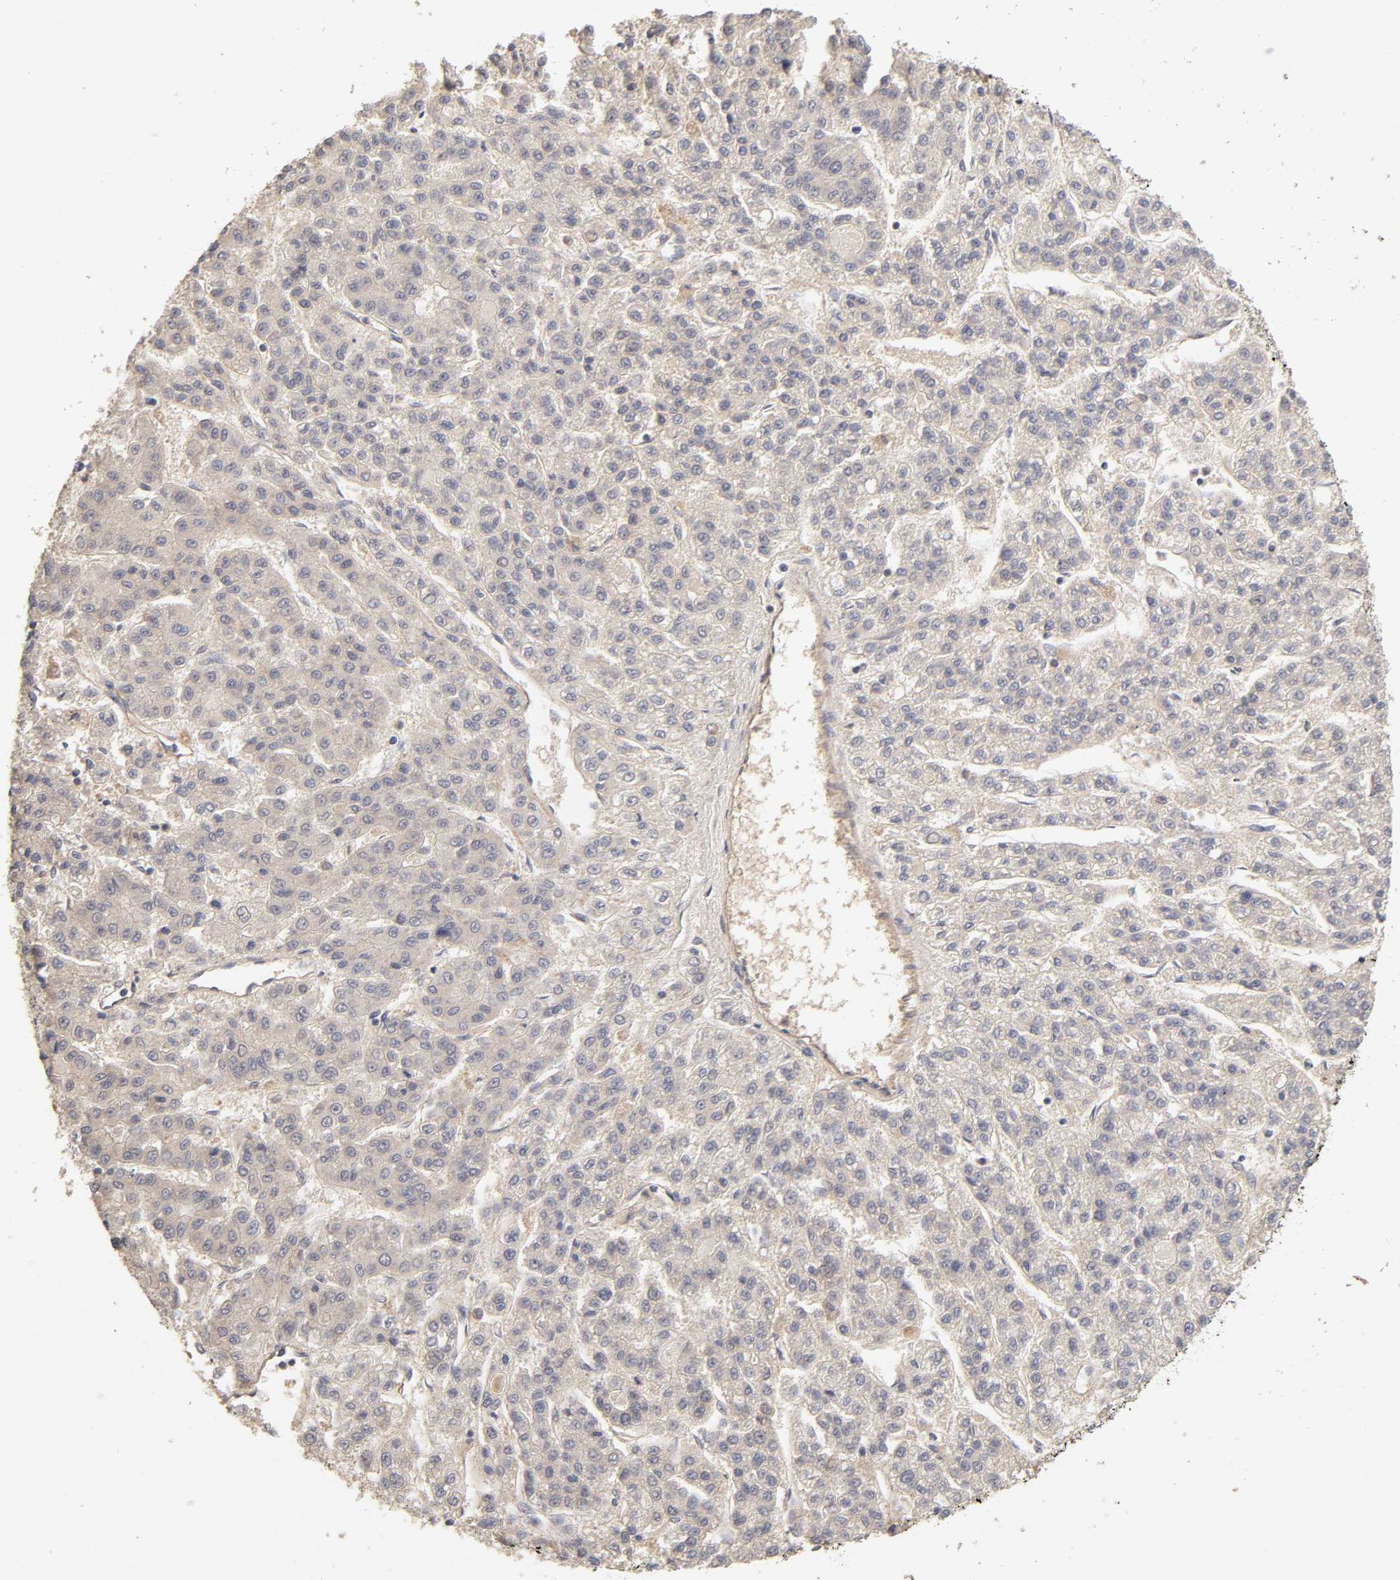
{"staining": {"intensity": "weak", "quantity": ">75%", "location": "cytoplasmic/membranous"}, "tissue": "liver cancer", "cell_type": "Tumor cells", "image_type": "cancer", "snomed": [{"axis": "morphology", "description": "Carcinoma, Hepatocellular, NOS"}, {"axis": "topography", "description": "Liver"}], "caption": "Hepatocellular carcinoma (liver) stained for a protein (brown) displays weak cytoplasmic/membranous positive expression in about >75% of tumor cells.", "gene": "AP1G2", "patient": {"sex": "male", "age": 70}}